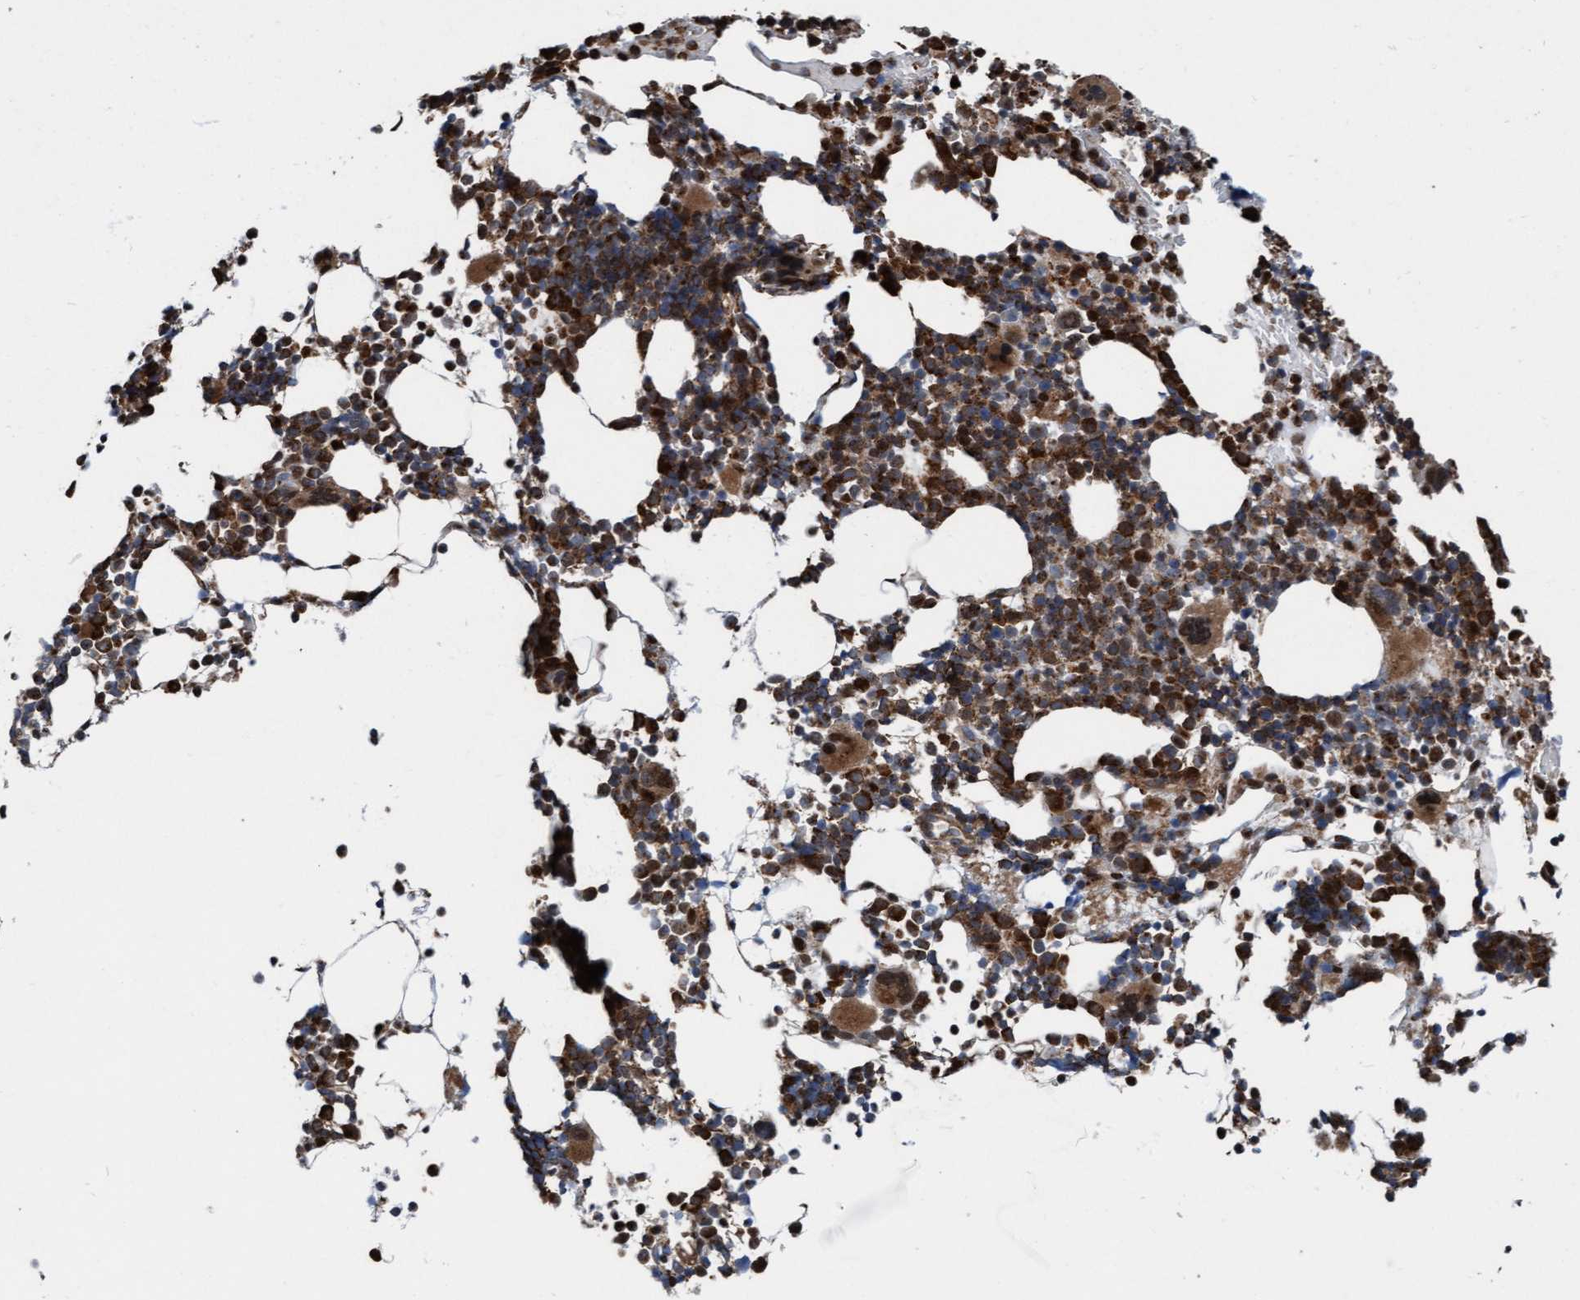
{"staining": {"intensity": "strong", "quantity": "25%-75%", "location": "cytoplasmic/membranous"}, "tissue": "bone marrow", "cell_type": "Hematopoietic cells", "image_type": "normal", "snomed": [{"axis": "morphology", "description": "Normal tissue, NOS"}, {"axis": "morphology", "description": "Inflammation, NOS"}, {"axis": "topography", "description": "Bone marrow"}], "caption": "Normal bone marrow shows strong cytoplasmic/membranous positivity in approximately 25%-75% of hematopoietic cells.", "gene": "KLHL26", "patient": {"sex": "male", "age": 78}}